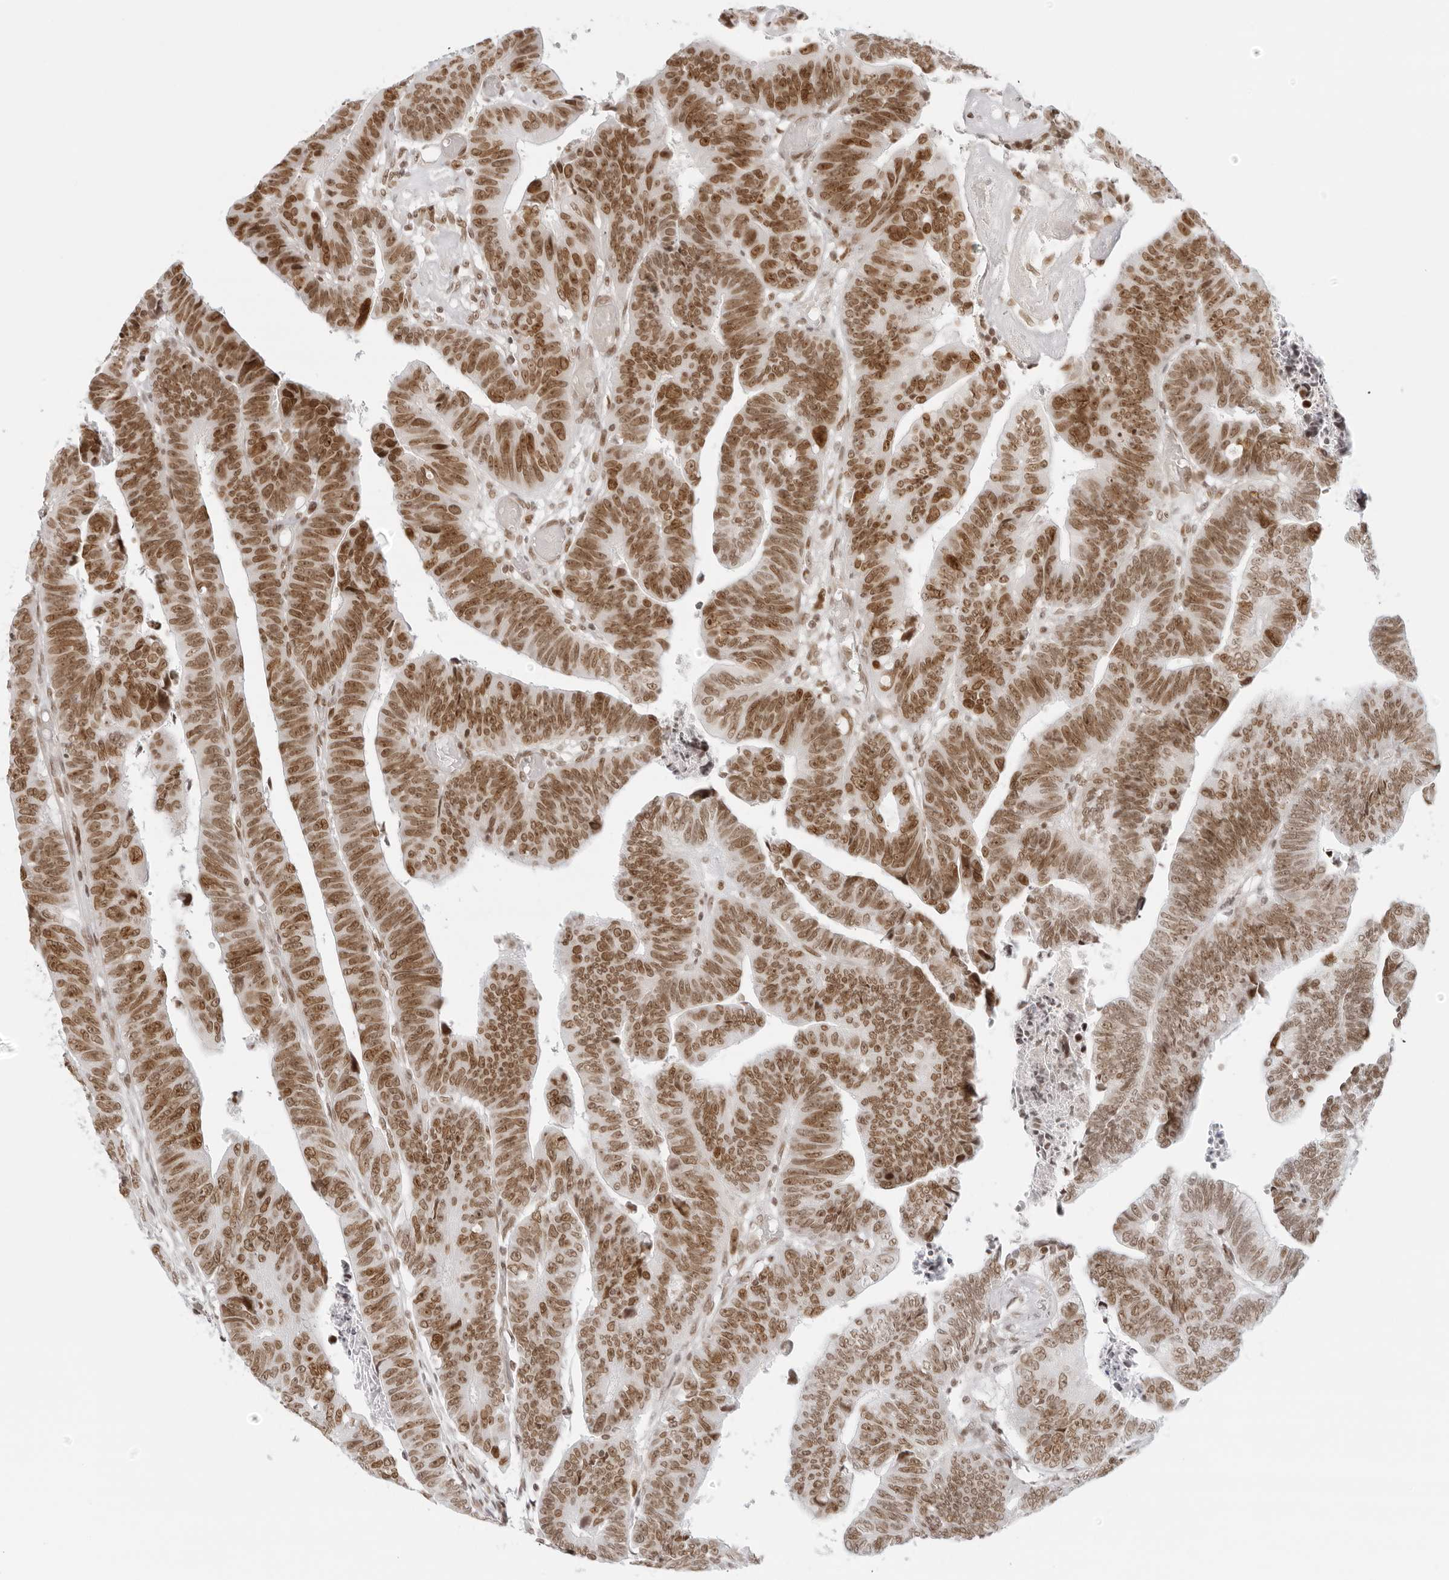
{"staining": {"intensity": "moderate", "quantity": ">75%", "location": "nuclear"}, "tissue": "colorectal cancer", "cell_type": "Tumor cells", "image_type": "cancer", "snomed": [{"axis": "morphology", "description": "Adenocarcinoma, NOS"}, {"axis": "topography", "description": "Rectum"}], "caption": "Protein staining displays moderate nuclear positivity in about >75% of tumor cells in colorectal cancer.", "gene": "RCC1", "patient": {"sex": "female", "age": 65}}